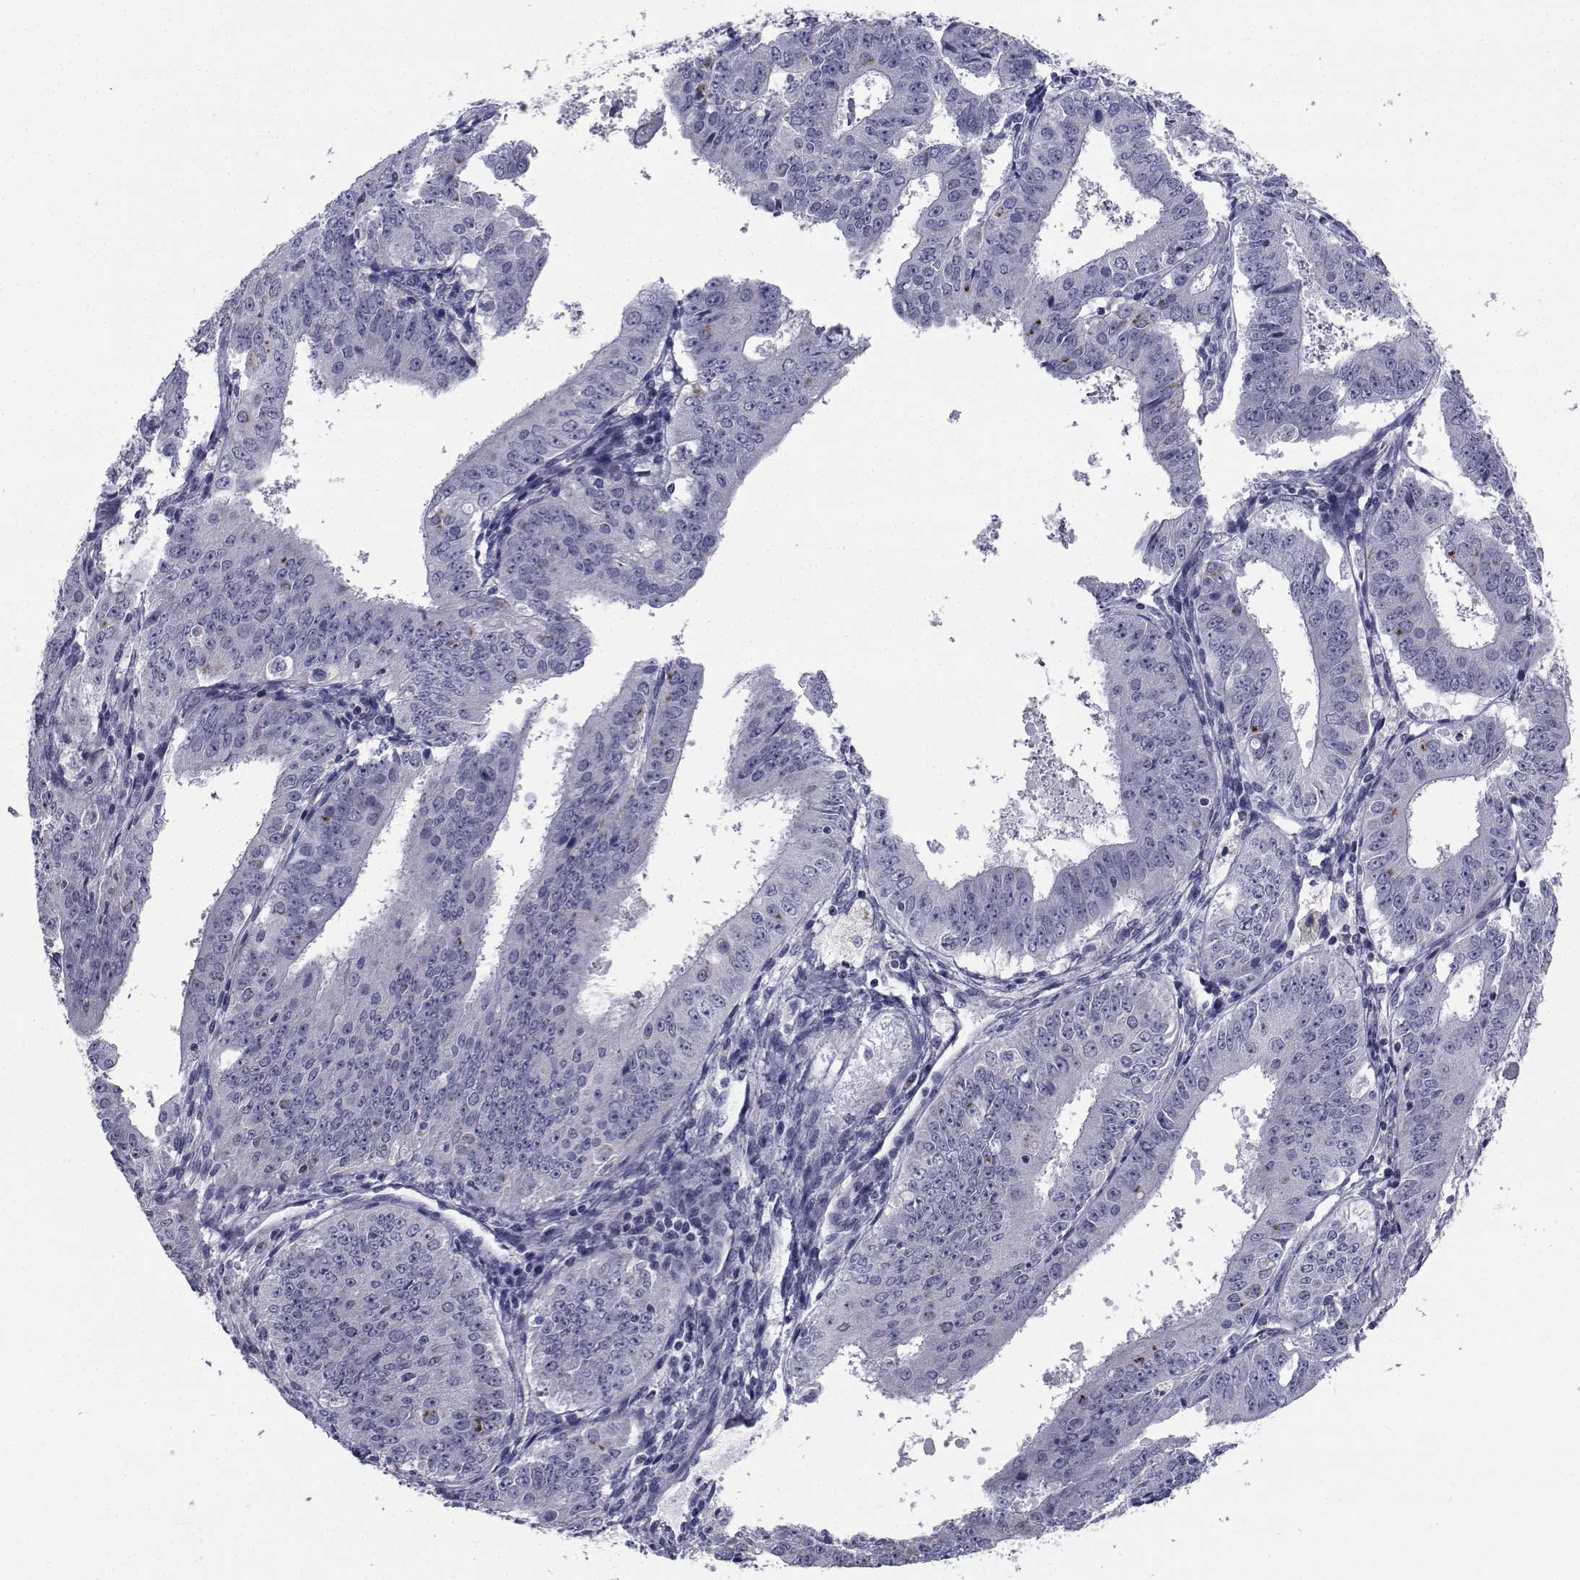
{"staining": {"intensity": "negative", "quantity": "none", "location": "none"}, "tissue": "ovarian cancer", "cell_type": "Tumor cells", "image_type": "cancer", "snomed": [{"axis": "morphology", "description": "Carcinoma, endometroid"}, {"axis": "topography", "description": "Ovary"}], "caption": "This micrograph is of ovarian cancer (endometroid carcinoma) stained with immunohistochemistry (IHC) to label a protein in brown with the nuclei are counter-stained blue. There is no expression in tumor cells.", "gene": "CHRNA1", "patient": {"sex": "female", "age": 42}}